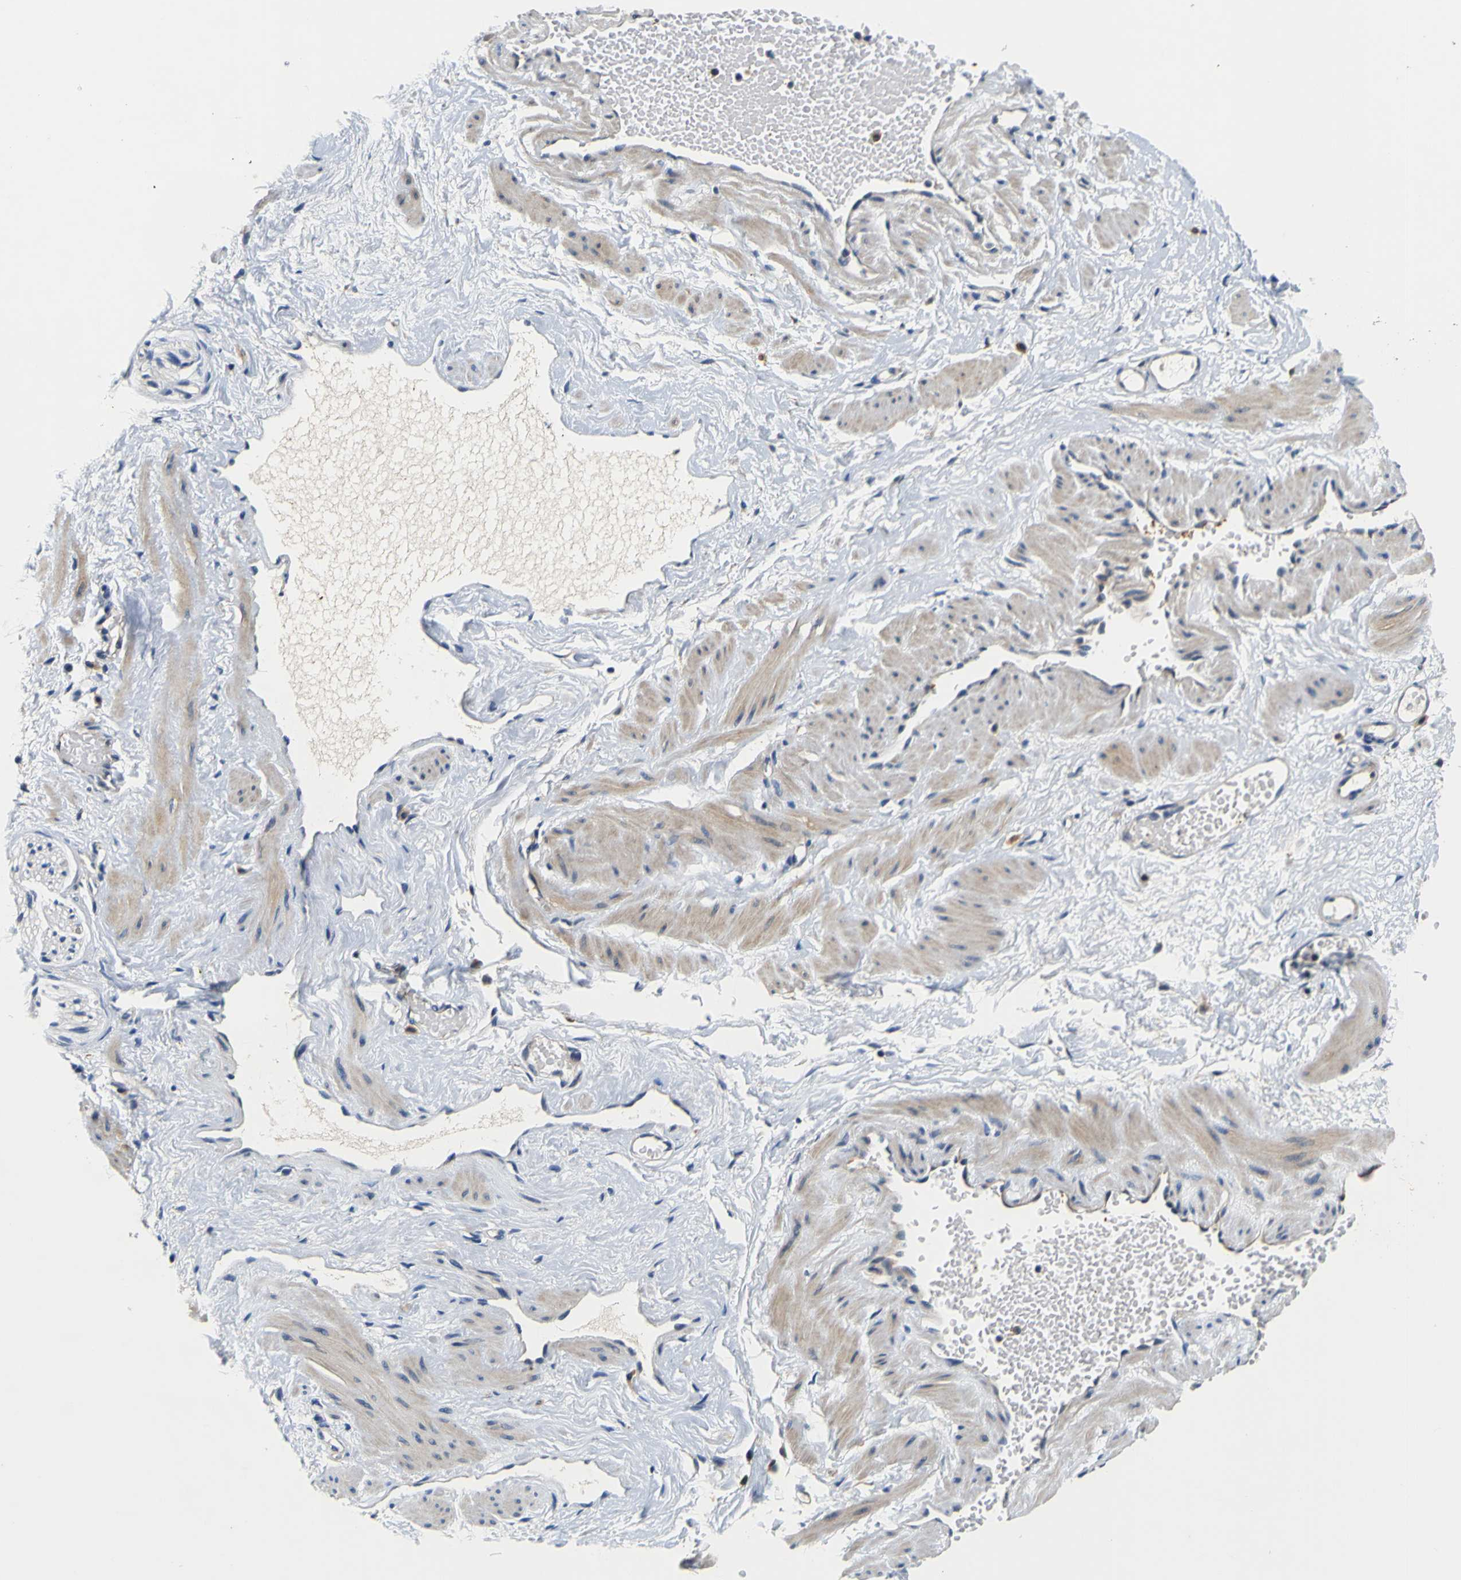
{"staining": {"intensity": "negative", "quantity": "none", "location": "none"}, "tissue": "adipose tissue", "cell_type": "Adipocytes", "image_type": "normal", "snomed": [{"axis": "morphology", "description": "Normal tissue, NOS"}, {"axis": "topography", "description": "Soft tissue"}, {"axis": "topography", "description": "Vascular tissue"}], "caption": "Immunohistochemistry (IHC) photomicrograph of benign human adipose tissue stained for a protein (brown), which shows no staining in adipocytes. The staining is performed using DAB brown chromogen with nuclei counter-stained in using hematoxylin.", "gene": "TNIK", "patient": {"sex": "female", "age": 35}}